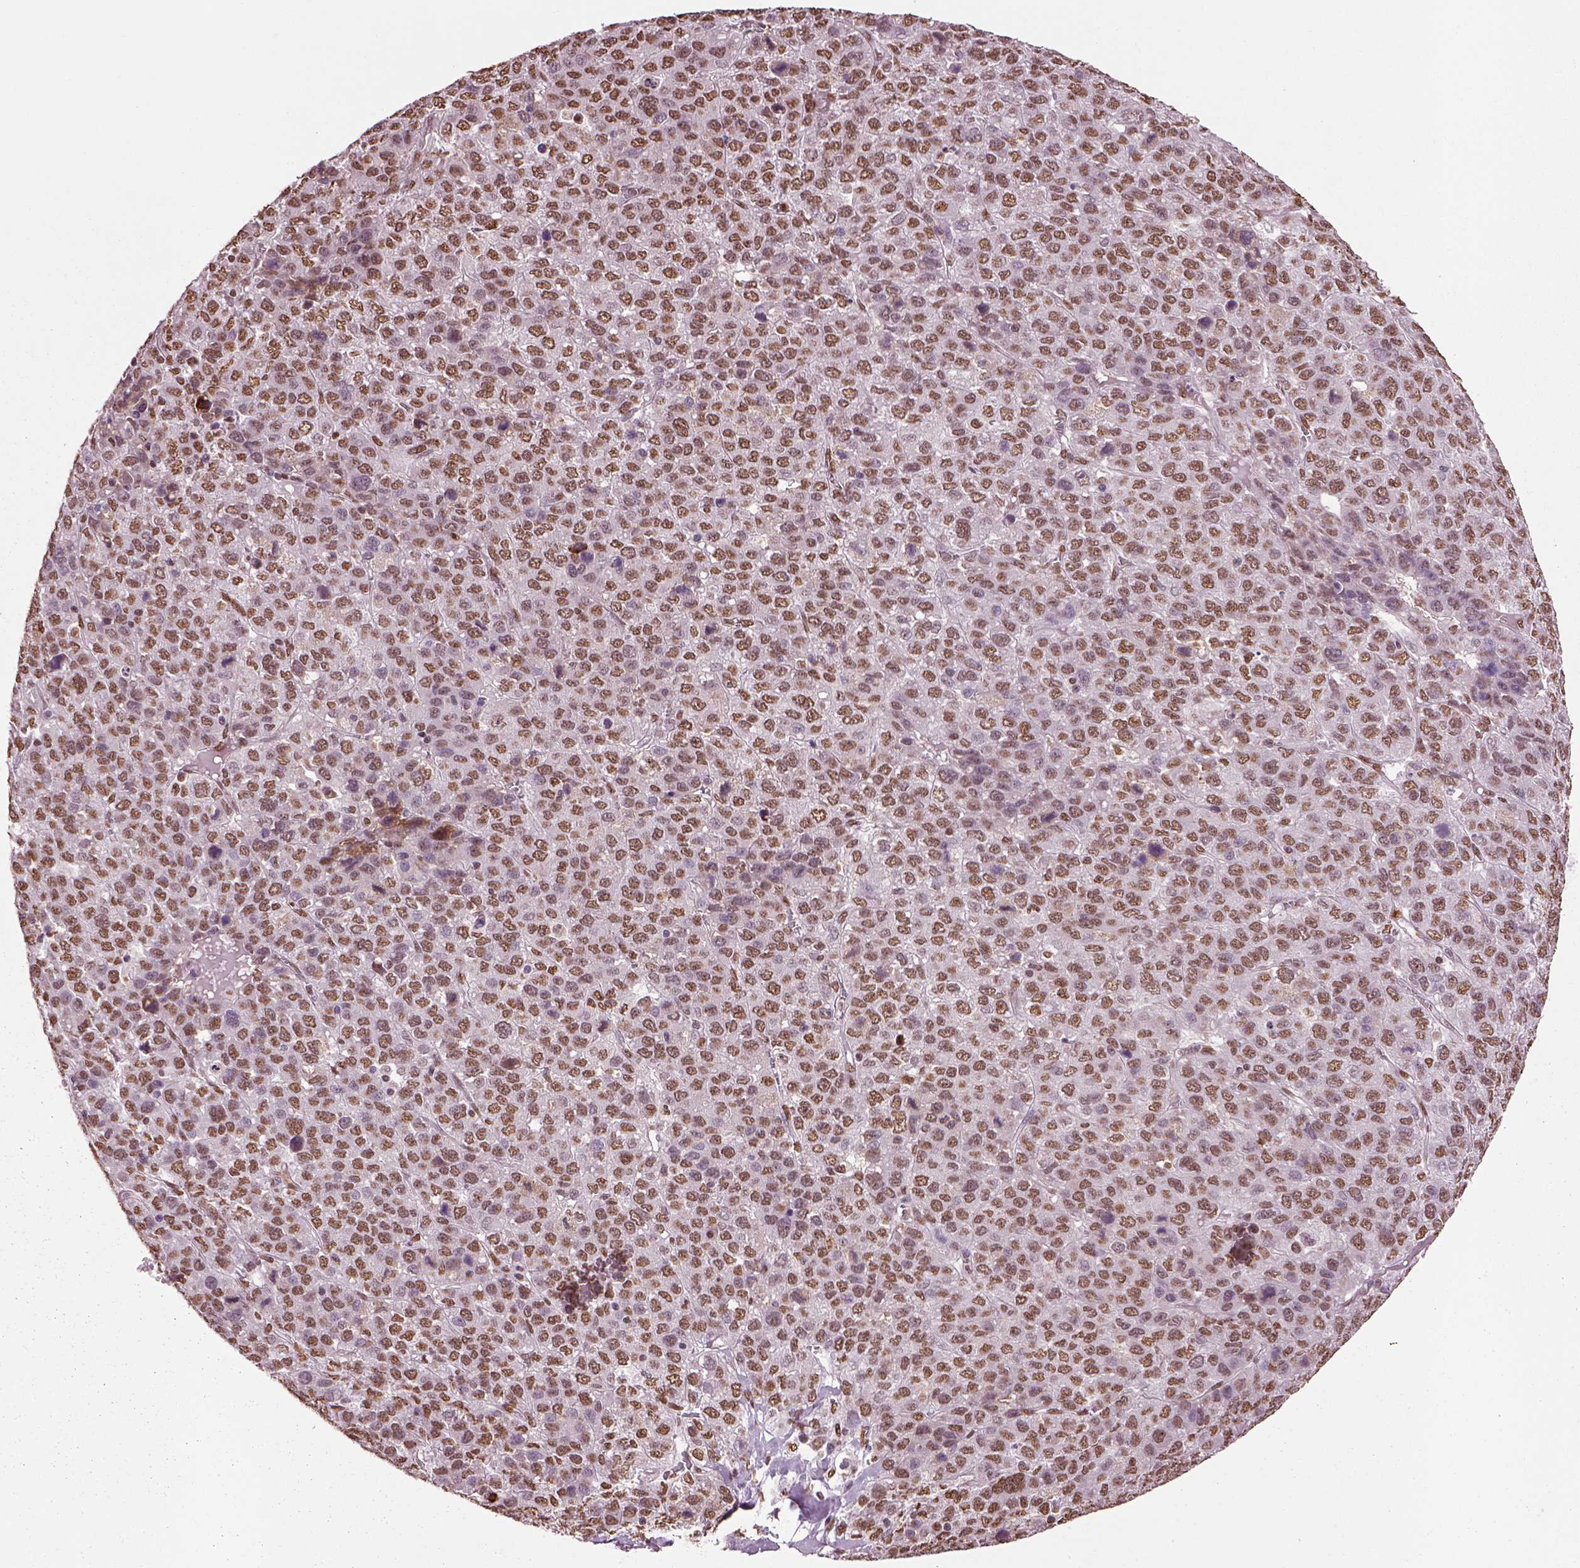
{"staining": {"intensity": "moderate", "quantity": ">75%", "location": "nuclear"}, "tissue": "liver cancer", "cell_type": "Tumor cells", "image_type": "cancer", "snomed": [{"axis": "morphology", "description": "Carcinoma, Hepatocellular, NOS"}, {"axis": "topography", "description": "Liver"}], "caption": "Protein staining displays moderate nuclear expression in approximately >75% of tumor cells in liver cancer (hepatocellular carcinoma). (IHC, brightfield microscopy, high magnification).", "gene": "DDX3X", "patient": {"sex": "male", "age": 69}}